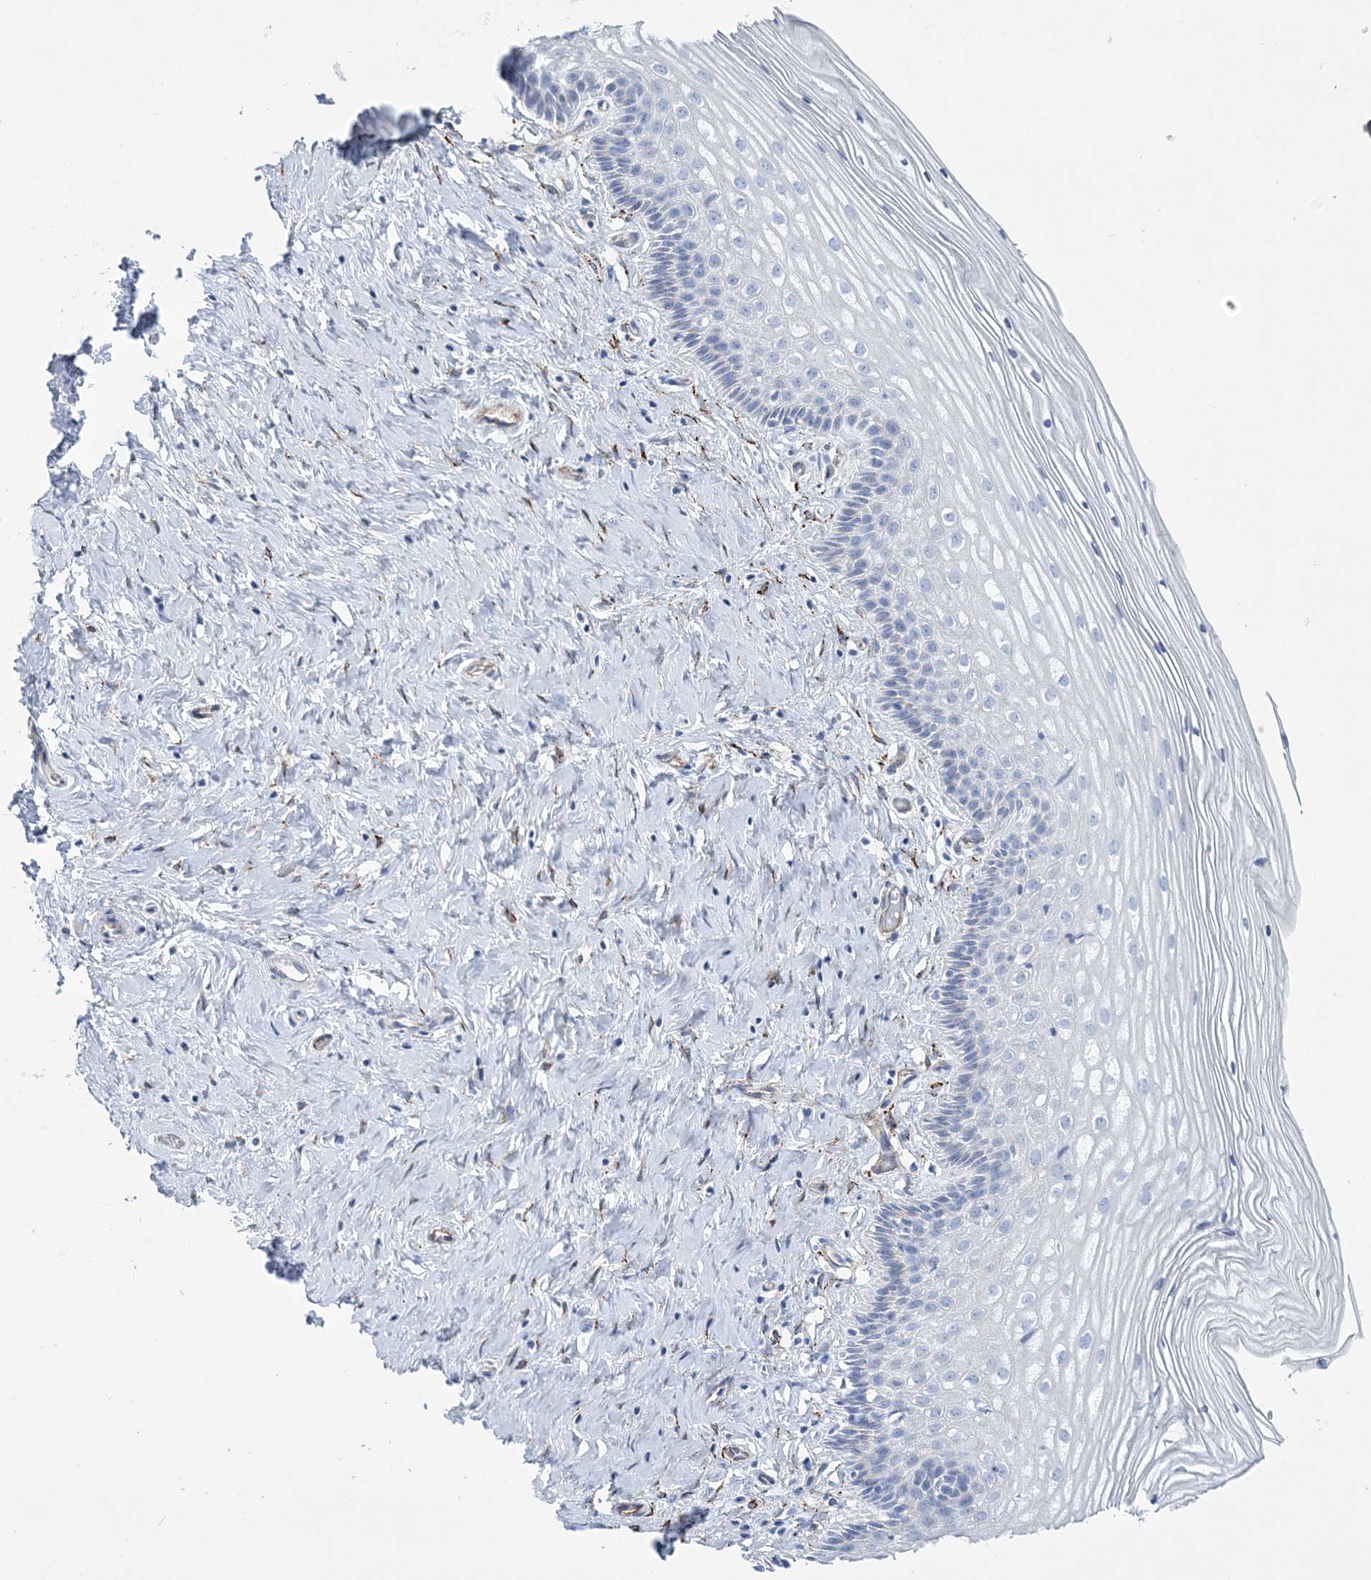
{"staining": {"intensity": "negative", "quantity": "none", "location": "none"}, "tissue": "cervix", "cell_type": "Glandular cells", "image_type": "normal", "snomed": [{"axis": "morphology", "description": "Normal tissue, NOS"}, {"axis": "topography", "description": "Cervix"}], "caption": "Unremarkable cervix was stained to show a protein in brown. There is no significant staining in glandular cells.", "gene": "RAB11FIP5", "patient": {"sex": "female", "age": 33}}